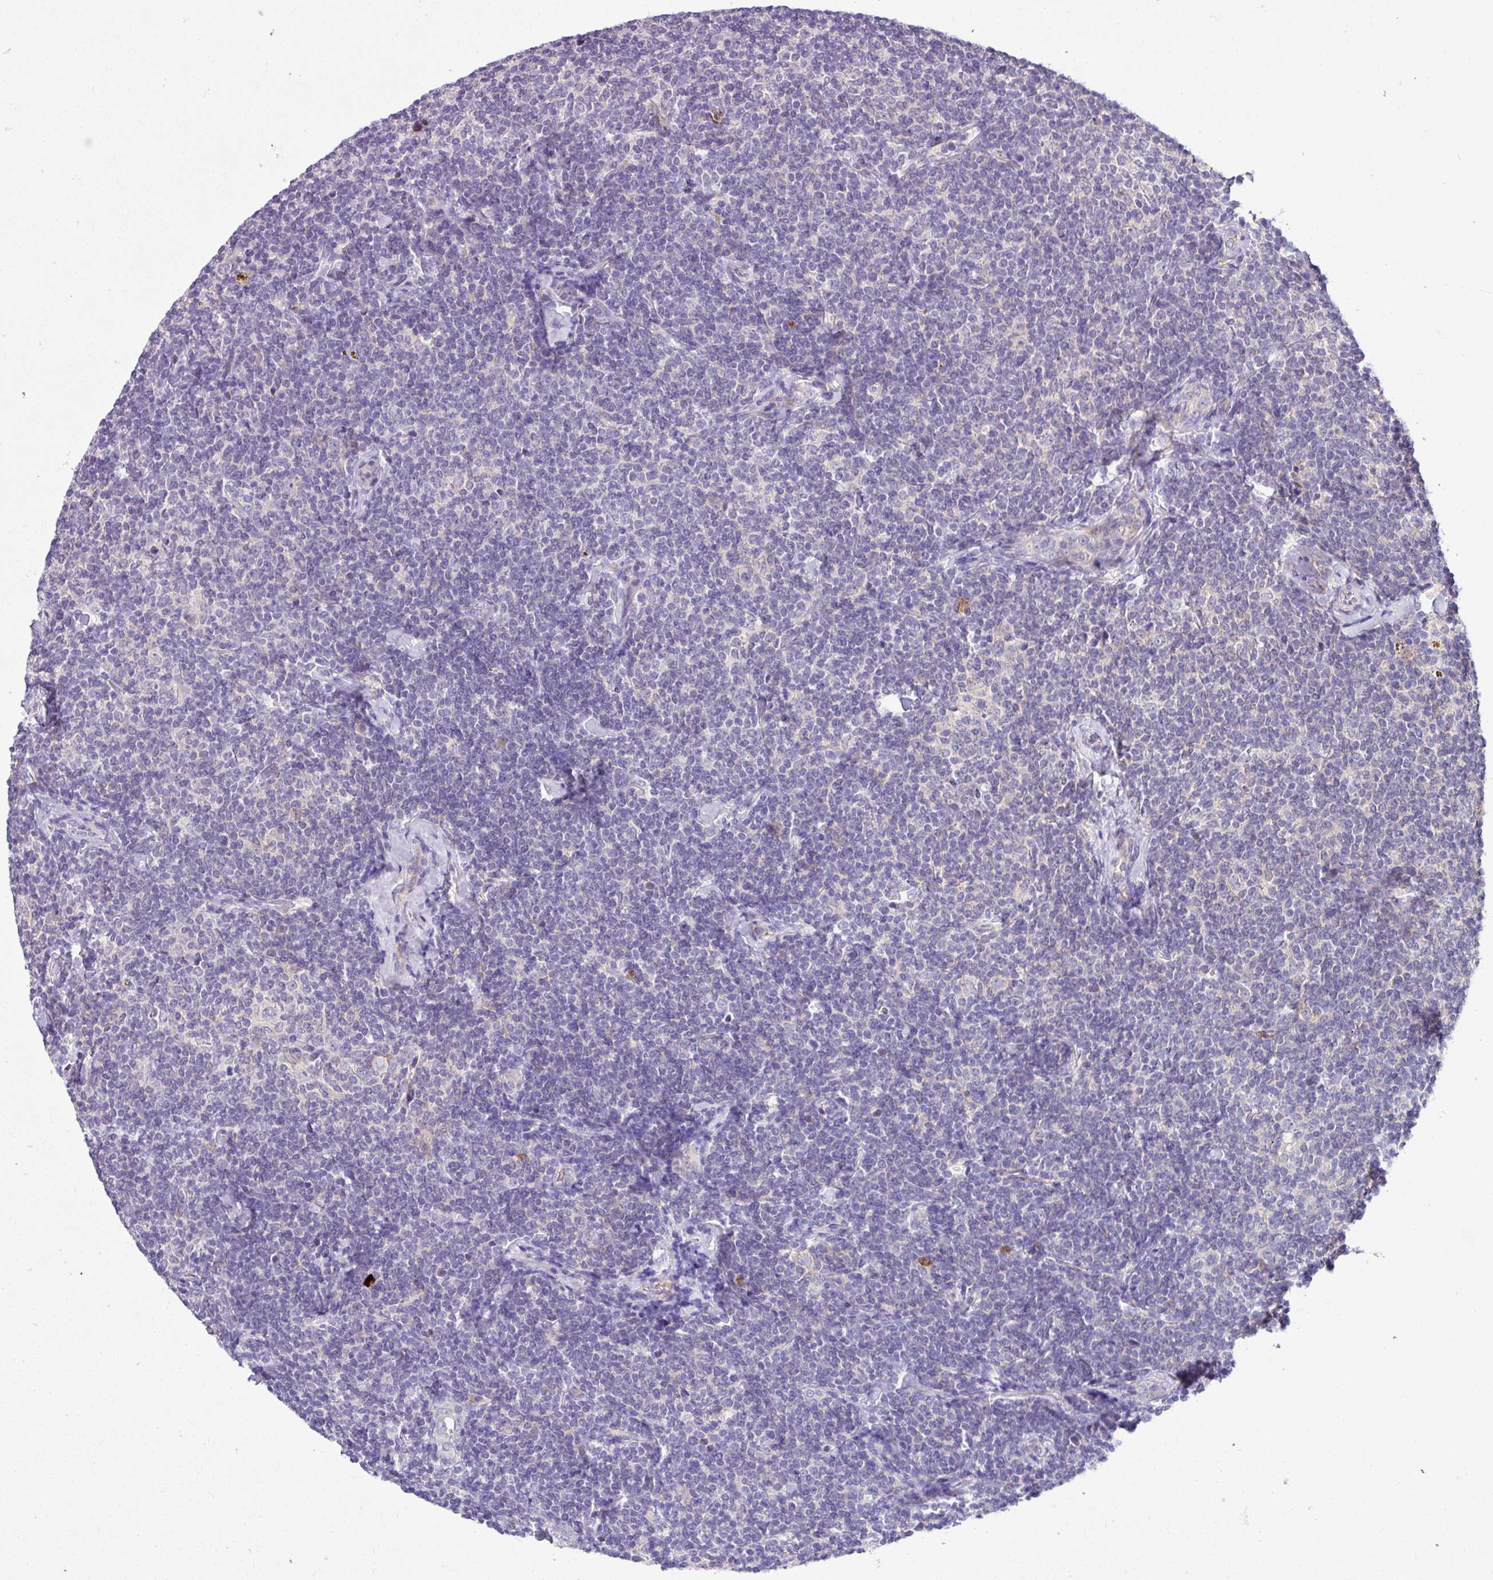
{"staining": {"intensity": "negative", "quantity": "none", "location": "none"}, "tissue": "lymphoma", "cell_type": "Tumor cells", "image_type": "cancer", "snomed": [{"axis": "morphology", "description": "Malignant lymphoma, non-Hodgkin's type, Low grade"}, {"axis": "topography", "description": "Lymph node"}], "caption": "DAB (3,3'-diaminobenzidine) immunohistochemical staining of human lymphoma exhibits no significant expression in tumor cells. (DAB IHC visualized using brightfield microscopy, high magnification).", "gene": "CRISP3", "patient": {"sex": "female", "age": 56}}